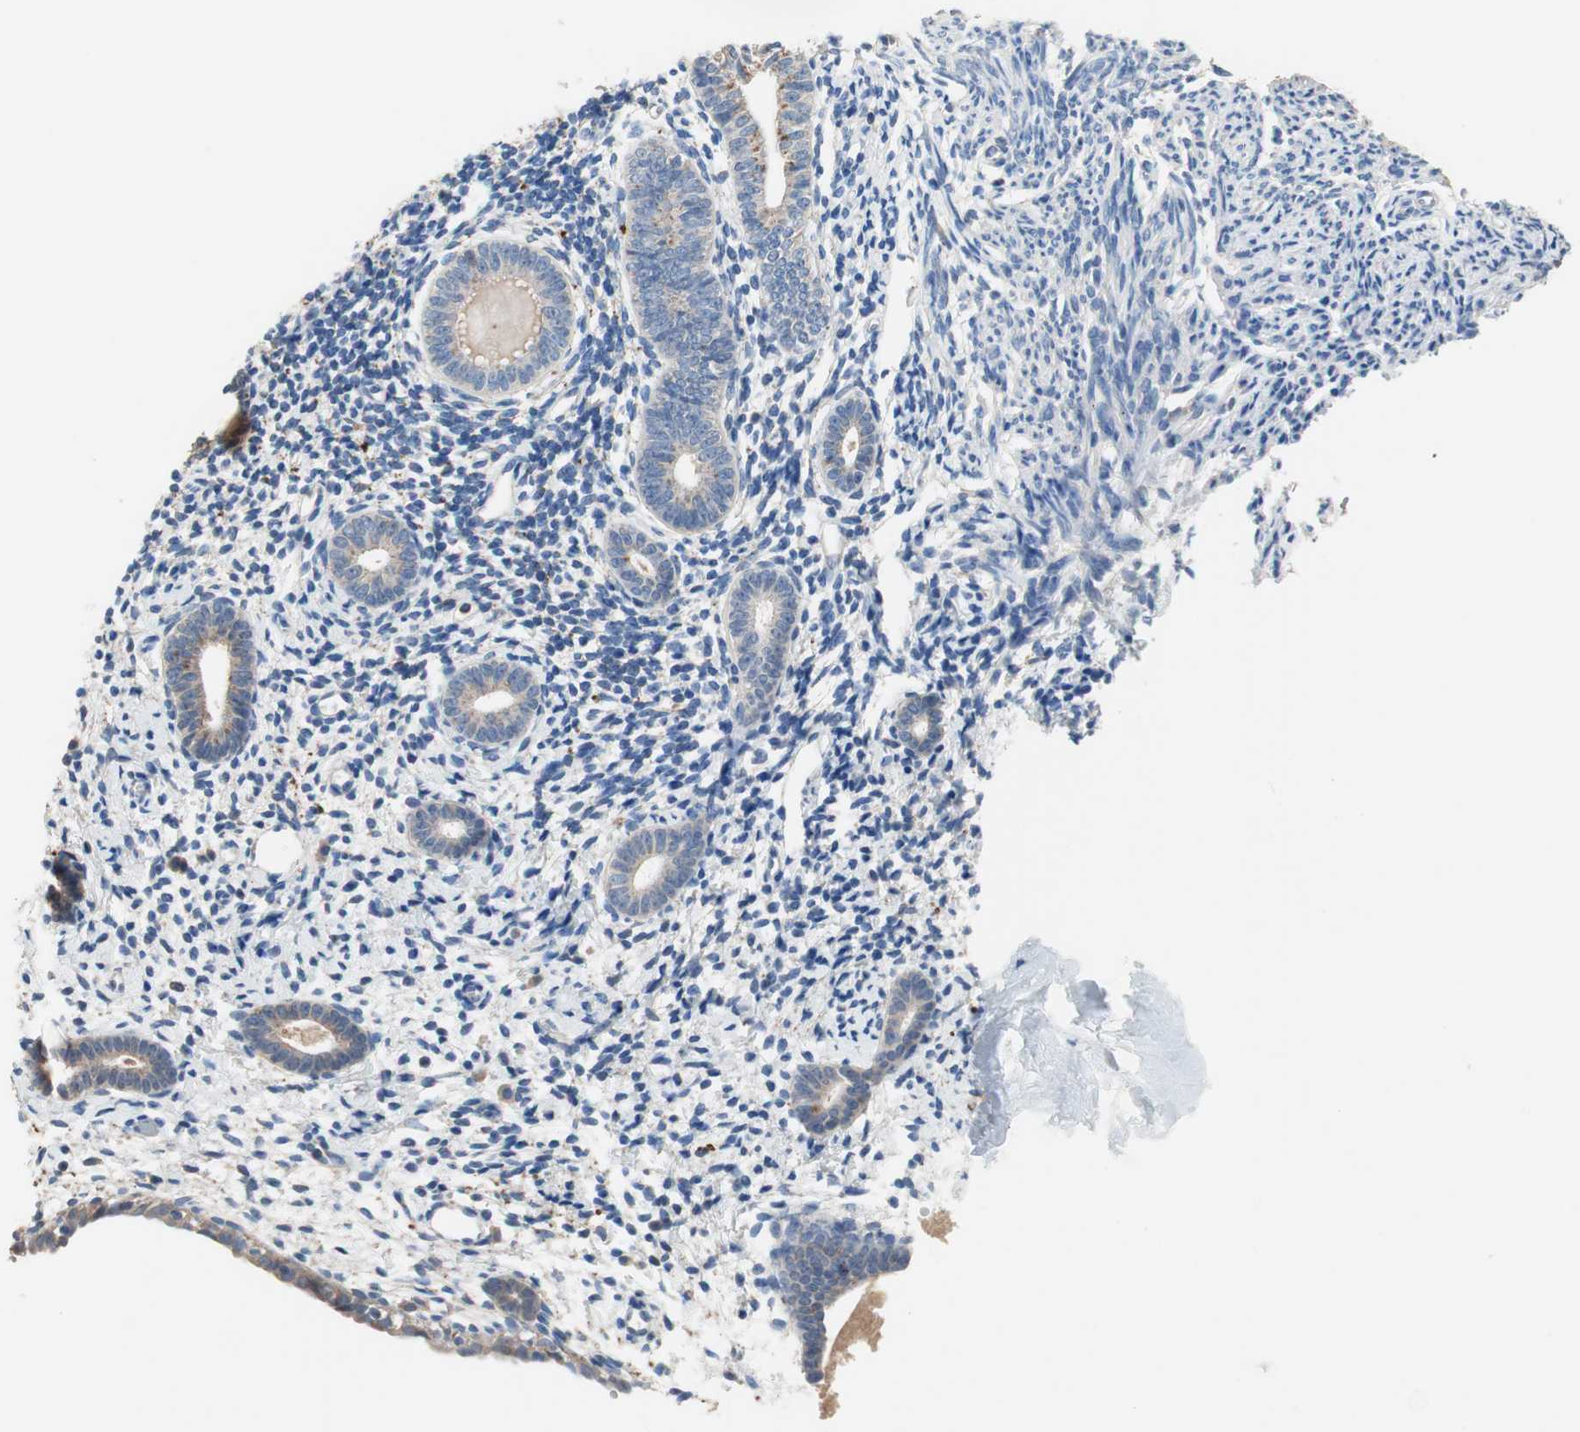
{"staining": {"intensity": "weak", "quantity": "<25%", "location": "cytoplasmic/membranous"}, "tissue": "endometrium", "cell_type": "Cells in endometrial stroma", "image_type": "normal", "snomed": [{"axis": "morphology", "description": "Normal tissue, NOS"}, {"axis": "topography", "description": "Endometrium"}], "caption": "IHC histopathology image of unremarkable endometrium: human endometrium stained with DAB (3,3'-diaminobenzidine) shows no significant protein staining in cells in endometrial stroma.", "gene": "ADAP1", "patient": {"sex": "female", "age": 71}}